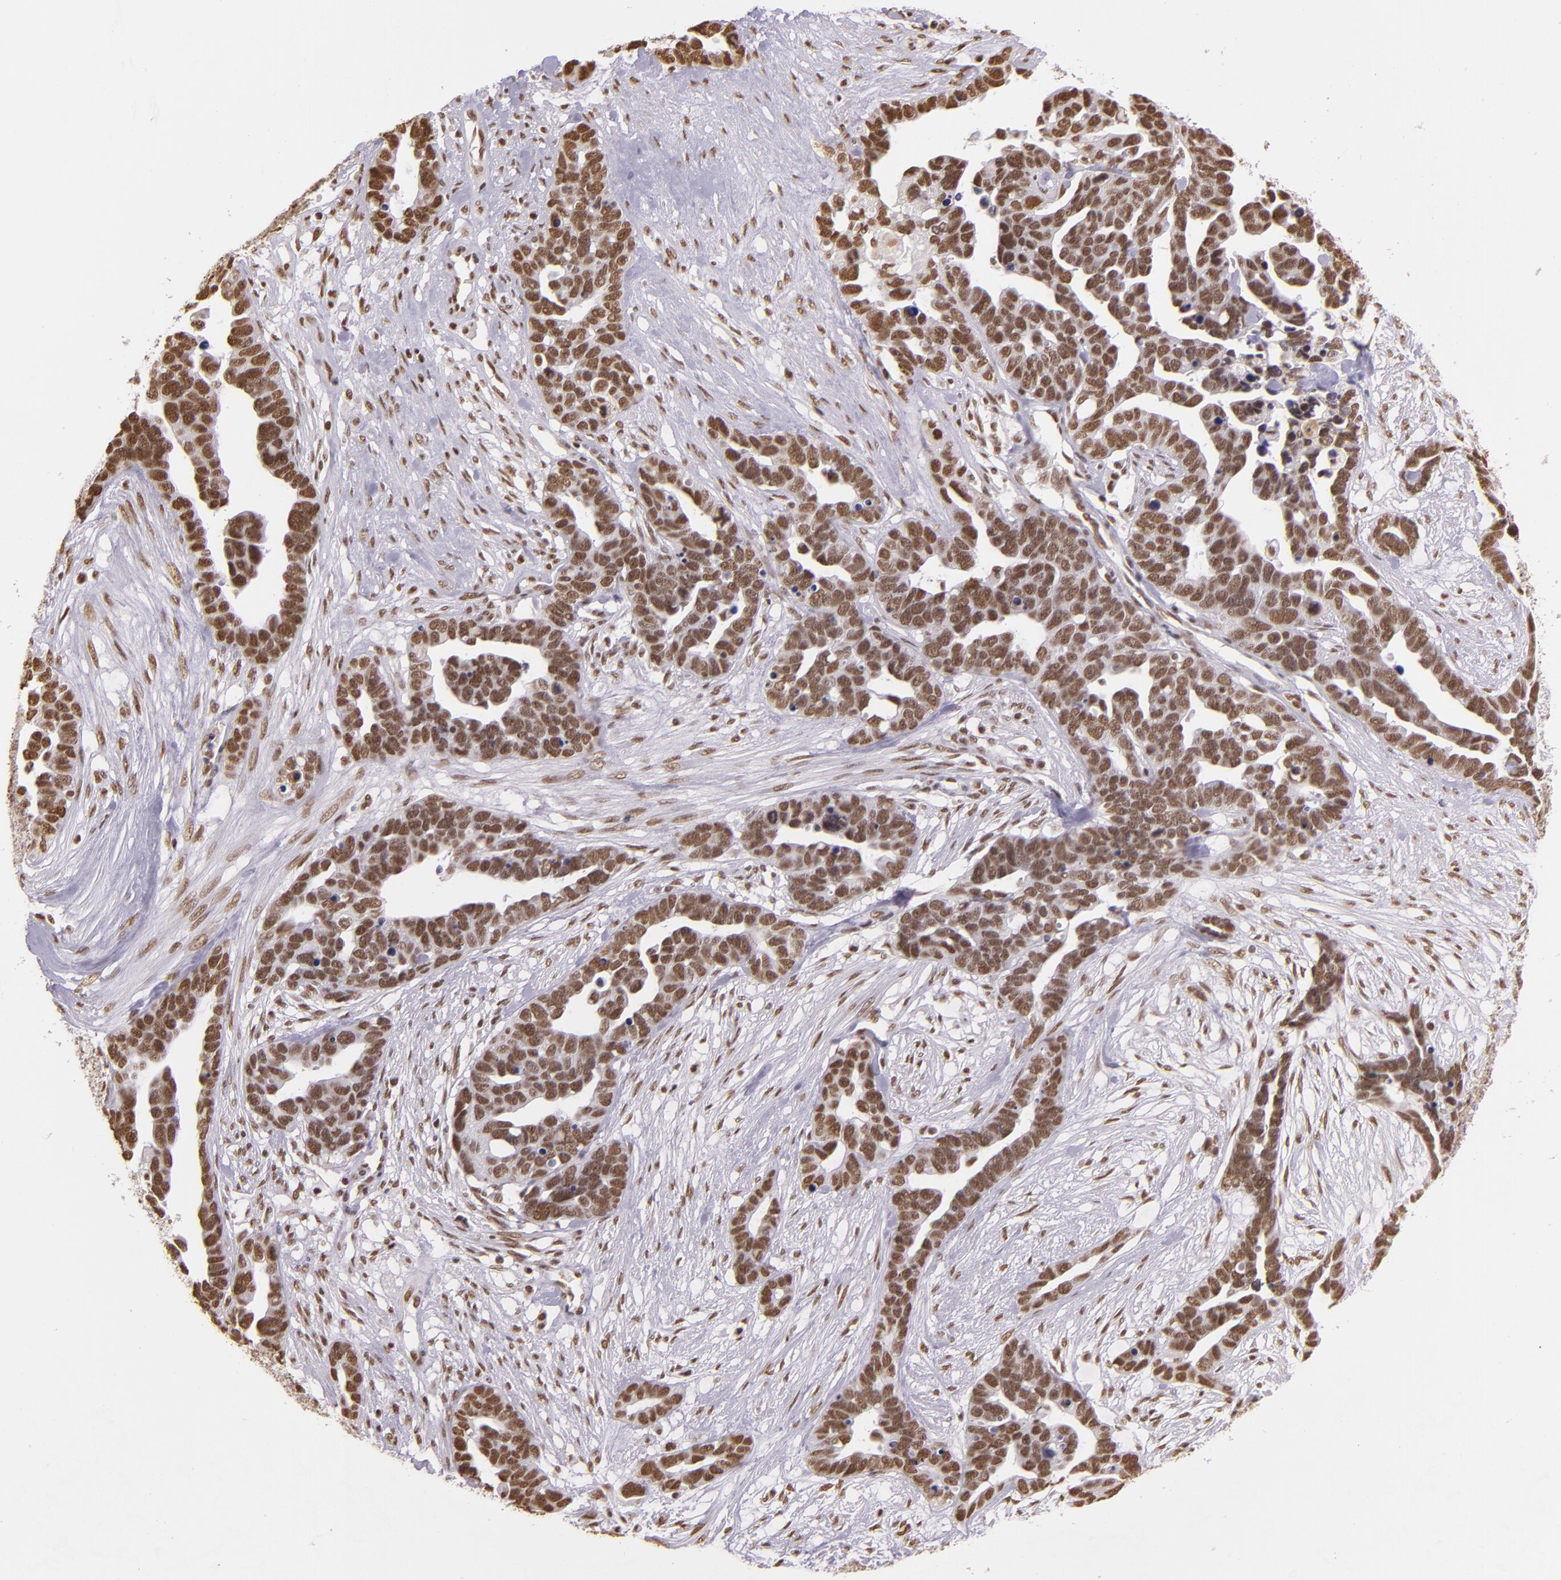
{"staining": {"intensity": "strong", "quantity": ">75%", "location": "nuclear"}, "tissue": "ovarian cancer", "cell_type": "Tumor cells", "image_type": "cancer", "snomed": [{"axis": "morphology", "description": "Cystadenocarcinoma, serous, NOS"}, {"axis": "topography", "description": "Ovary"}], "caption": "IHC photomicrograph of neoplastic tissue: ovarian serous cystadenocarcinoma stained using IHC demonstrates high levels of strong protein expression localized specifically in the nuclear of tumor cells, appearing as a nuclear brown color.", "gene": "USF1", "patient": {"sex": "female", "age": 54}}